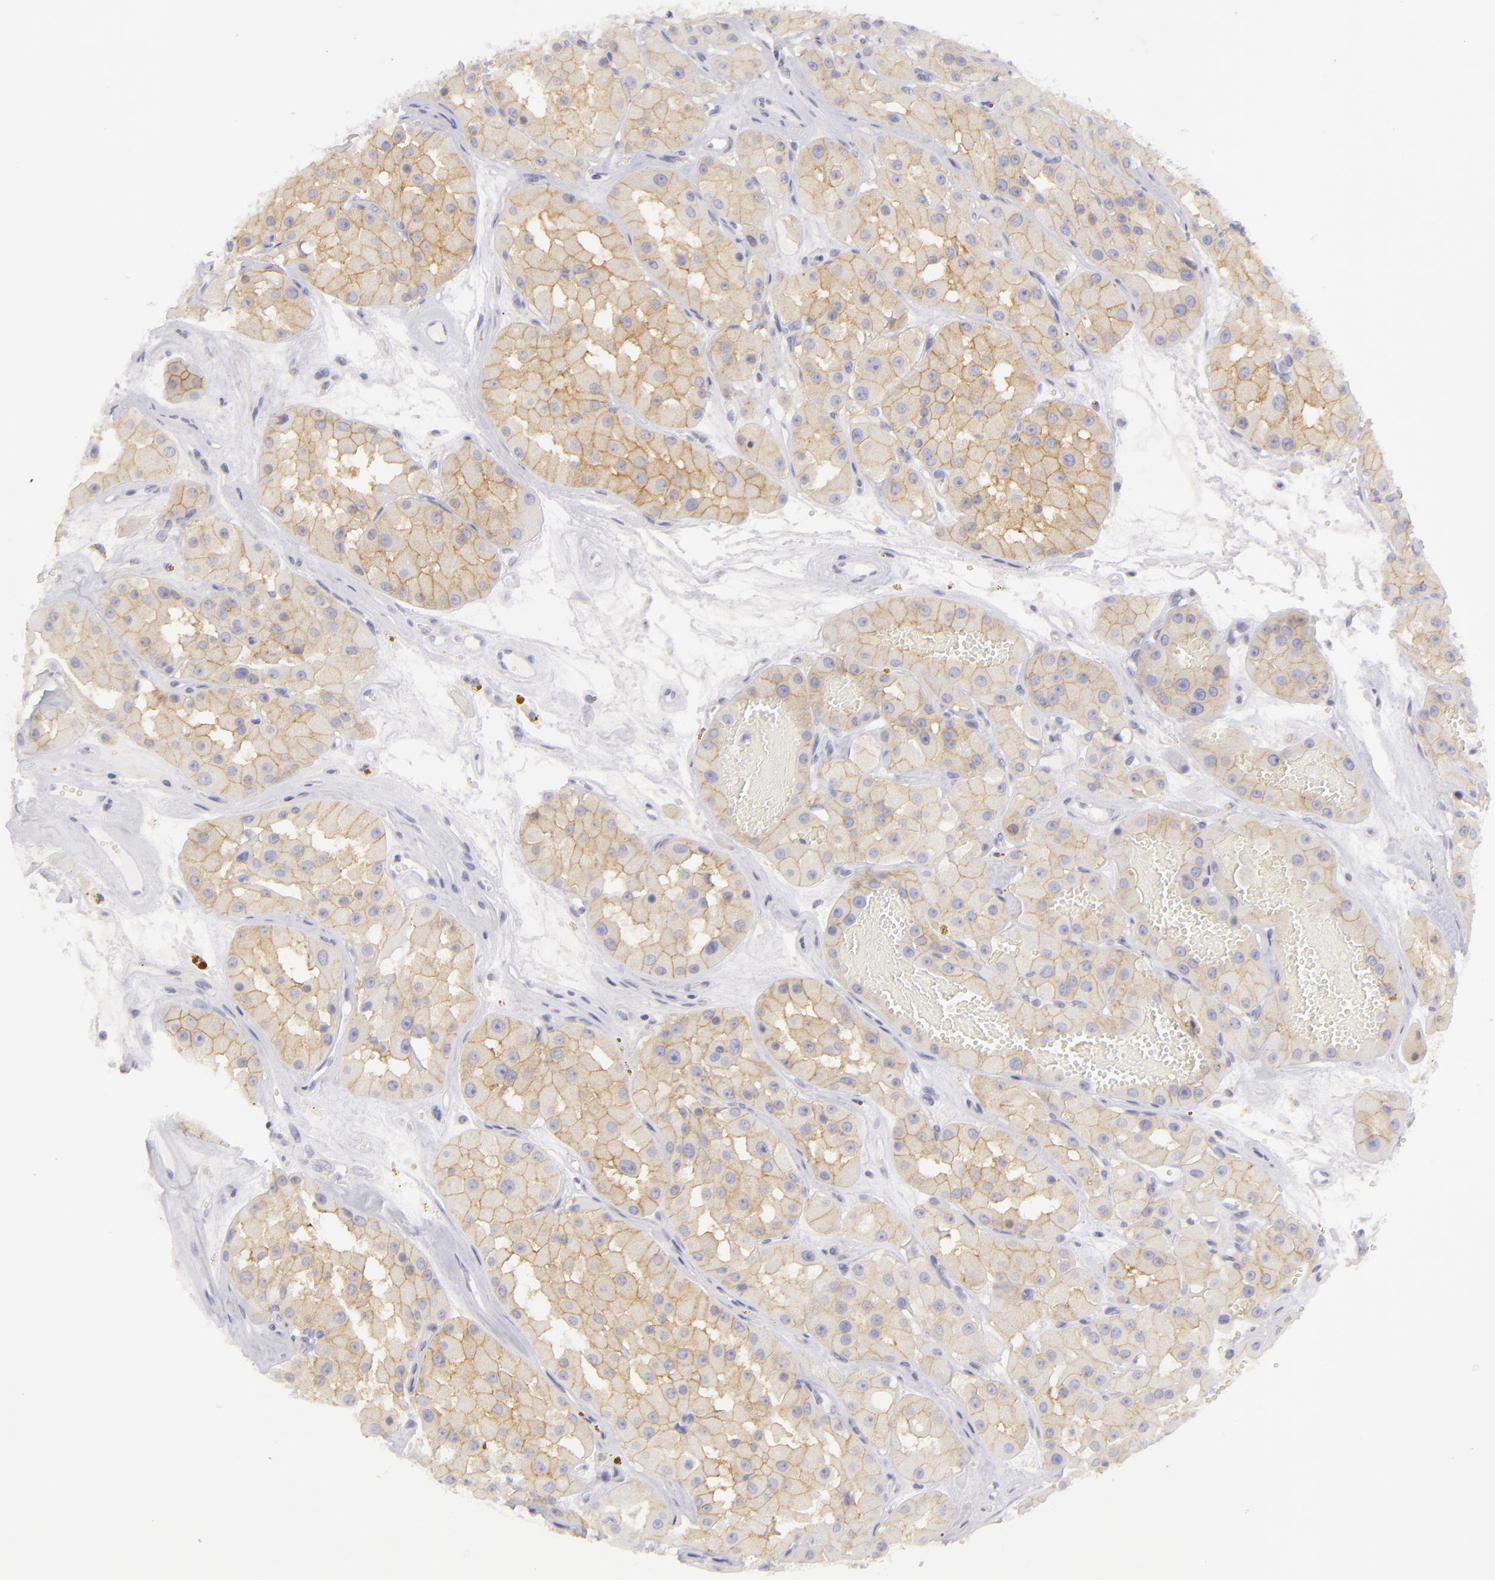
{"staining": {"intensity": "weak", "quantity": "25%-75%", "location": "cytoplasmic/membranous"}, "tissue": "renal cancer", "cell_type": "Tumor cells", "image_type": "cancer", "snomed": [{"axis": "morphology", "description": "Adenocarcinoma, uncertain malignant potential"}, {"axis": "topography", "description": "Kidney"}], "caption": "A histopathology image of renal cancer stained for a protein reveals weak cytoplasmic/membranous brown staining in tumor cells.", "gene": "DLG4", "patient": {"sex": "male", "age": 63}}